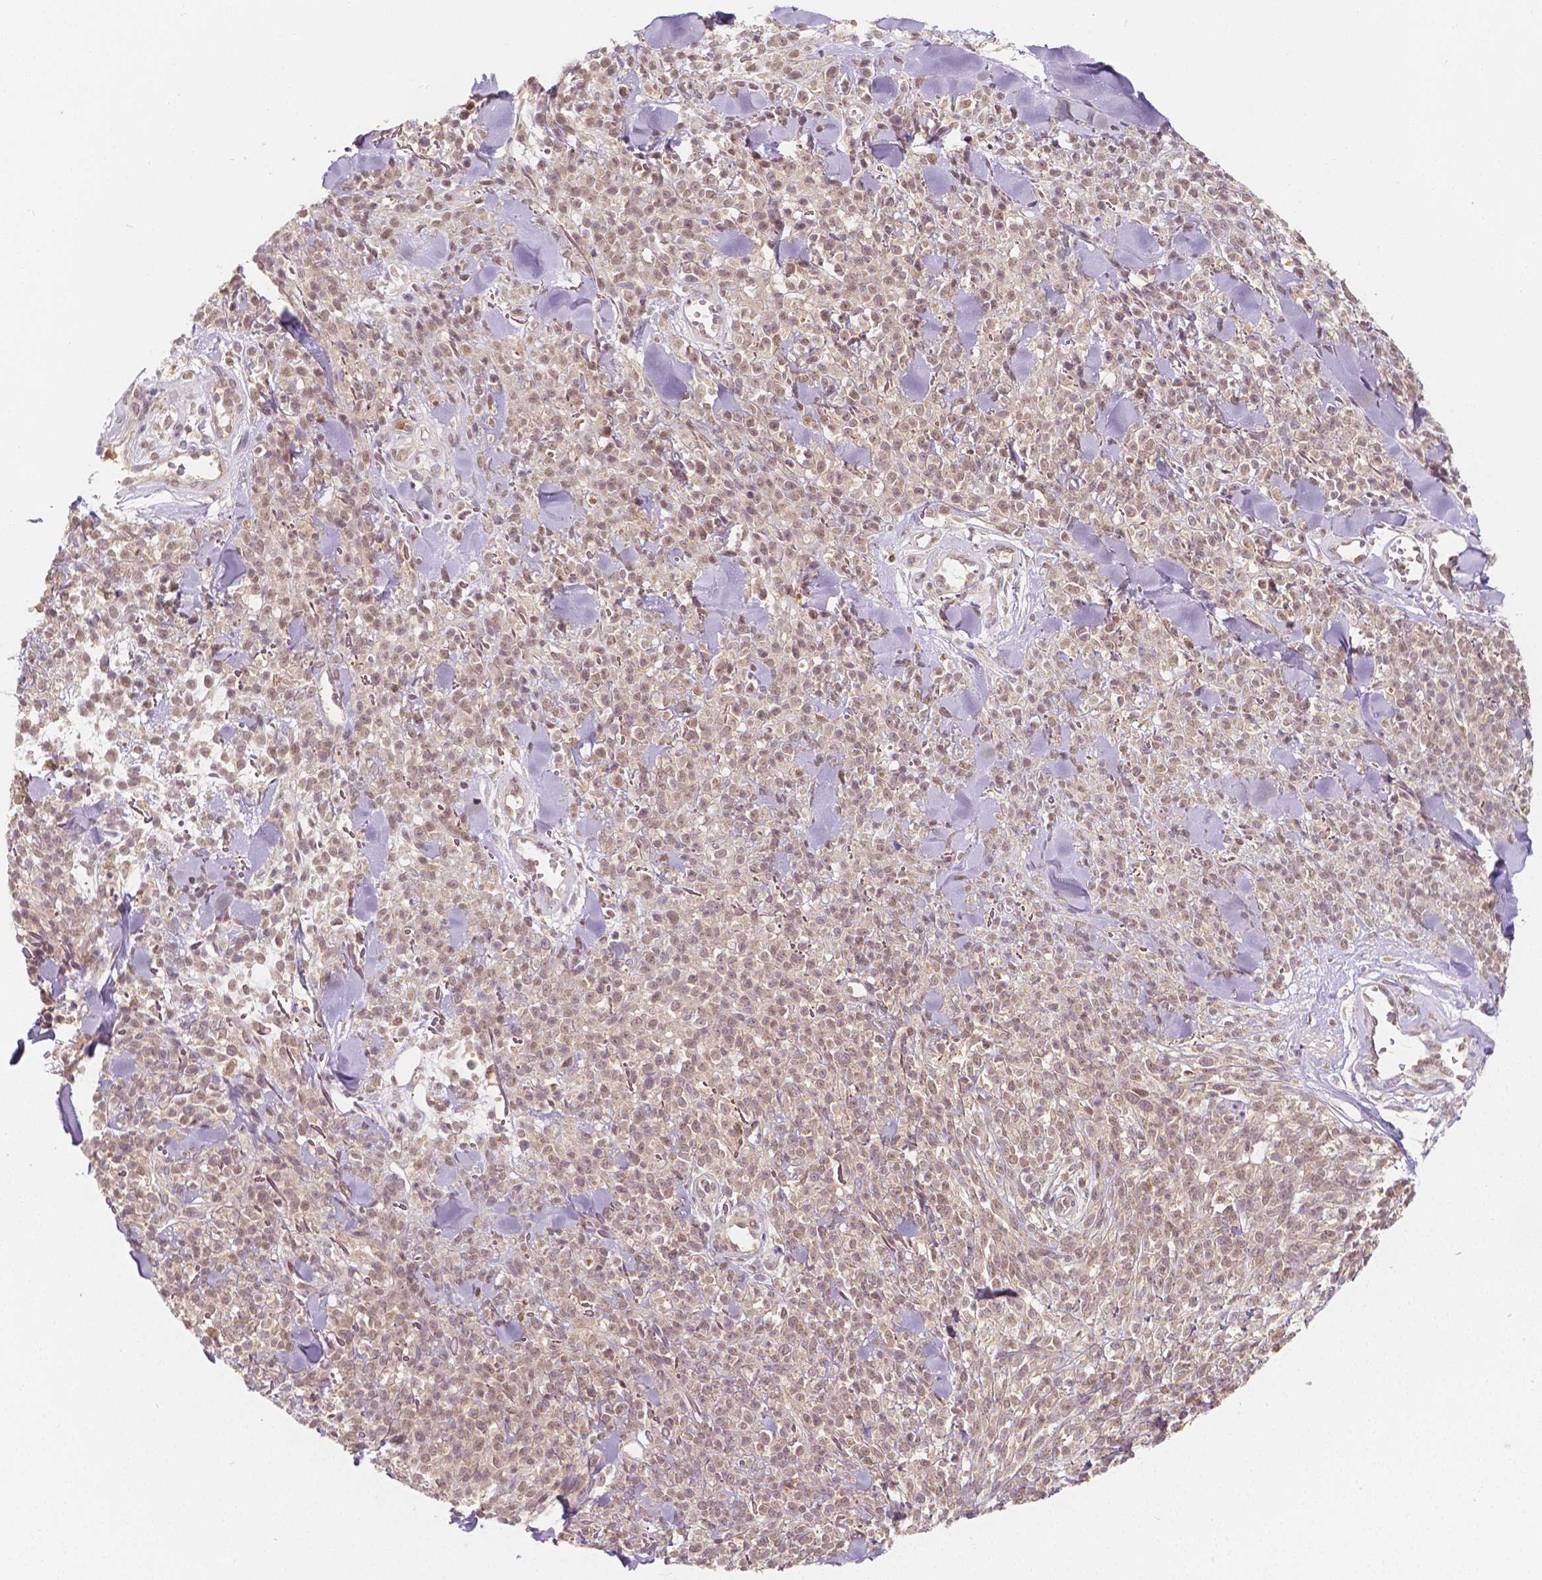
{"staining": {"intensity": "weak", "quantity": "25%-75%", "location": "nuclear"}, "tissue": "melanoma", "cell_type": "Tumor cells", "image_type": "cancer", "snomed": [{"axis": "morphology", "description": "Malignant melanoma, NOS"}, {"axis": "topography", "description": "Skin"}, {"axis": "topography", "description": "Skin of trunk"}], "caption": "Malignant melanoma stained for a protein shows weak nuclear positivity in tumor cells.", "gene": "NAPRT", "patient": {"sex": "male", "age": 74}}